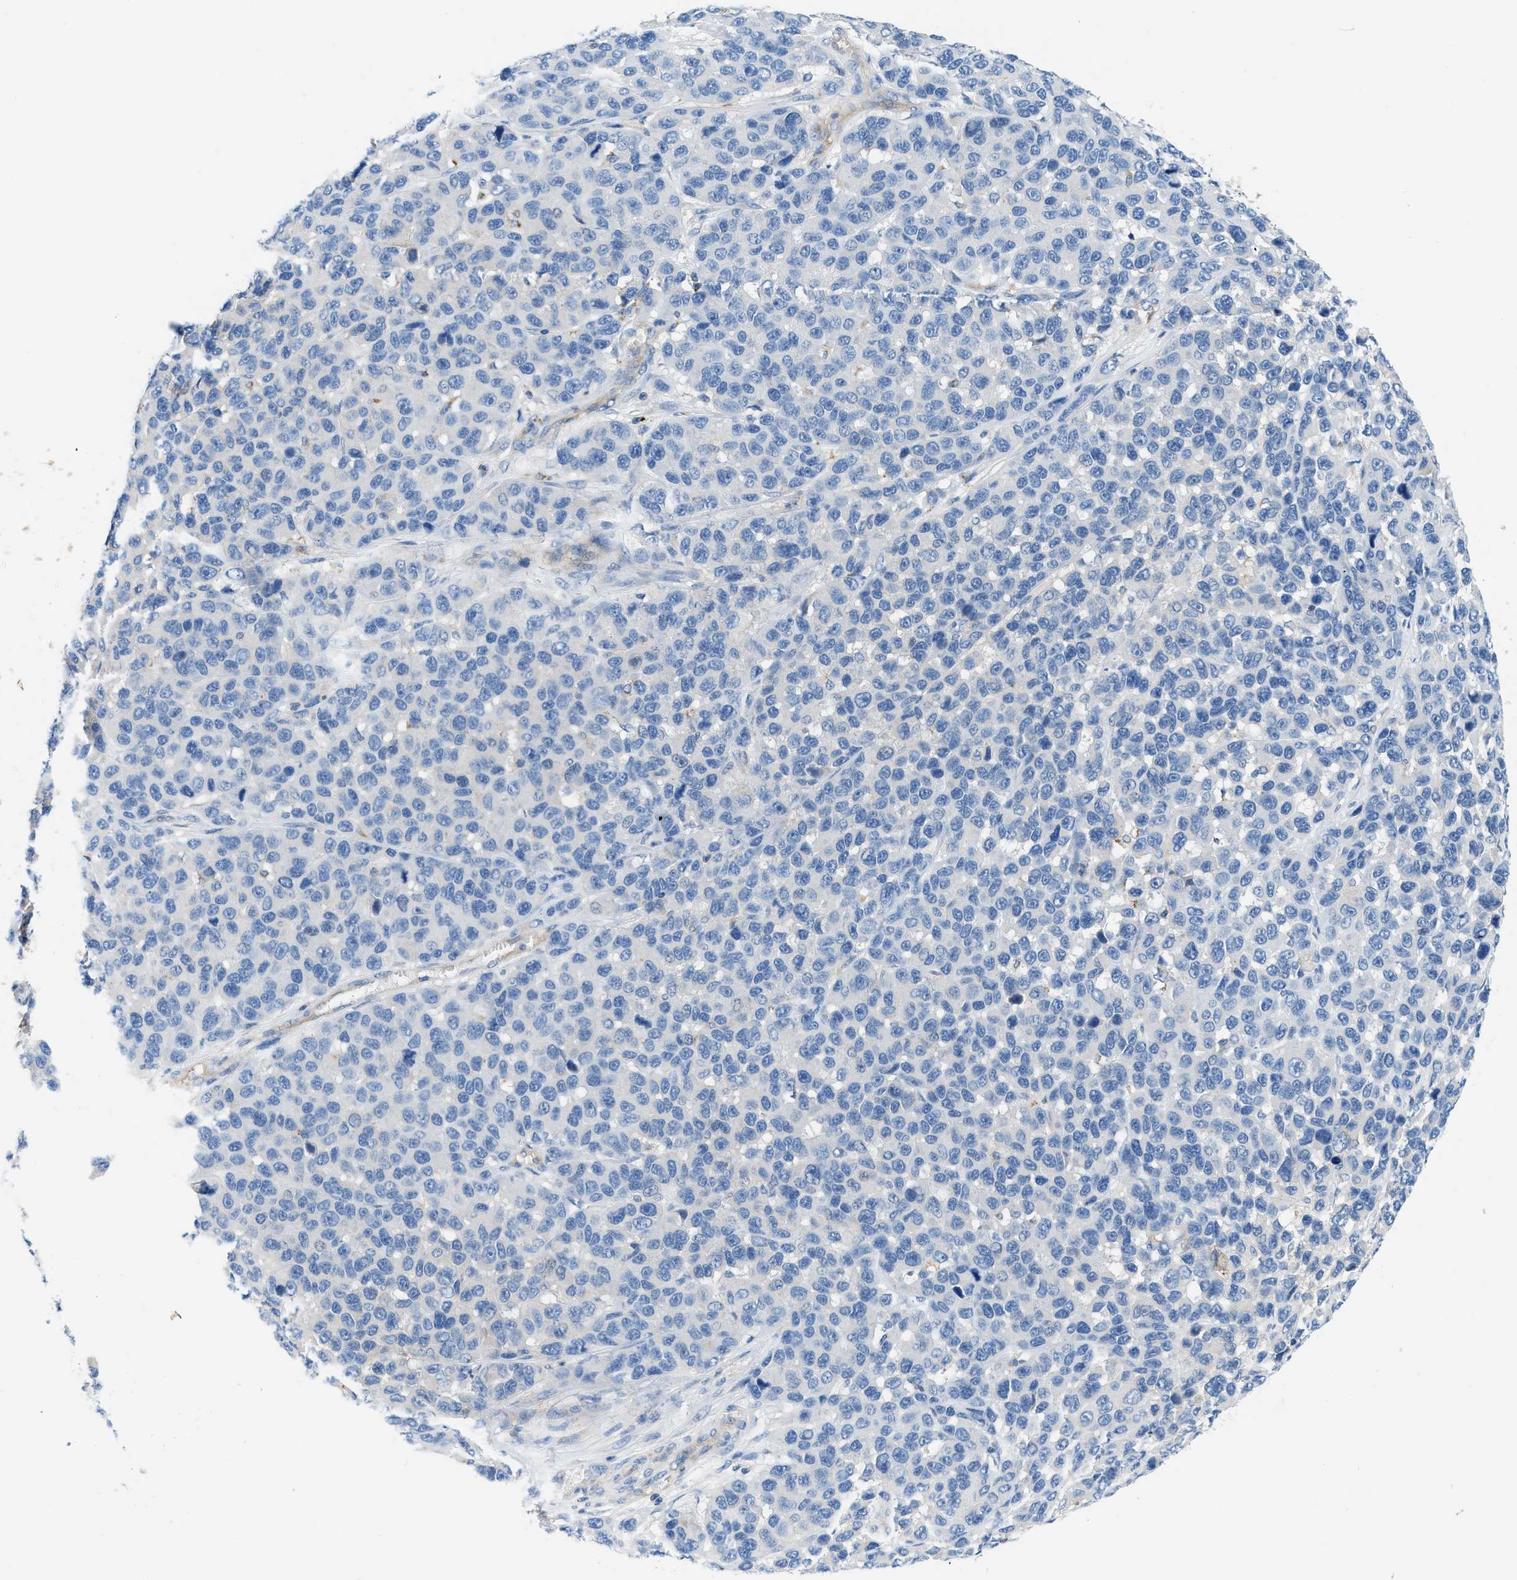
{"staining": {"intensity": "negative", "quantity": "none", "location": "none"}, "tissue": "melanoma", "cell_type": "Tumor cells", "image_type": "cancer", "snomed": [{"axis": "morphology", "description": "Malignant melanoma, NOS"}, {"axis": "topography", "description": "Skin"}], "caption": "Human malignant melanoma stained for a protein using IHC demonstrates no staining in tumor cells.", "gene": "ORAI1", "patient": {"sex": "male", "age": 53}}